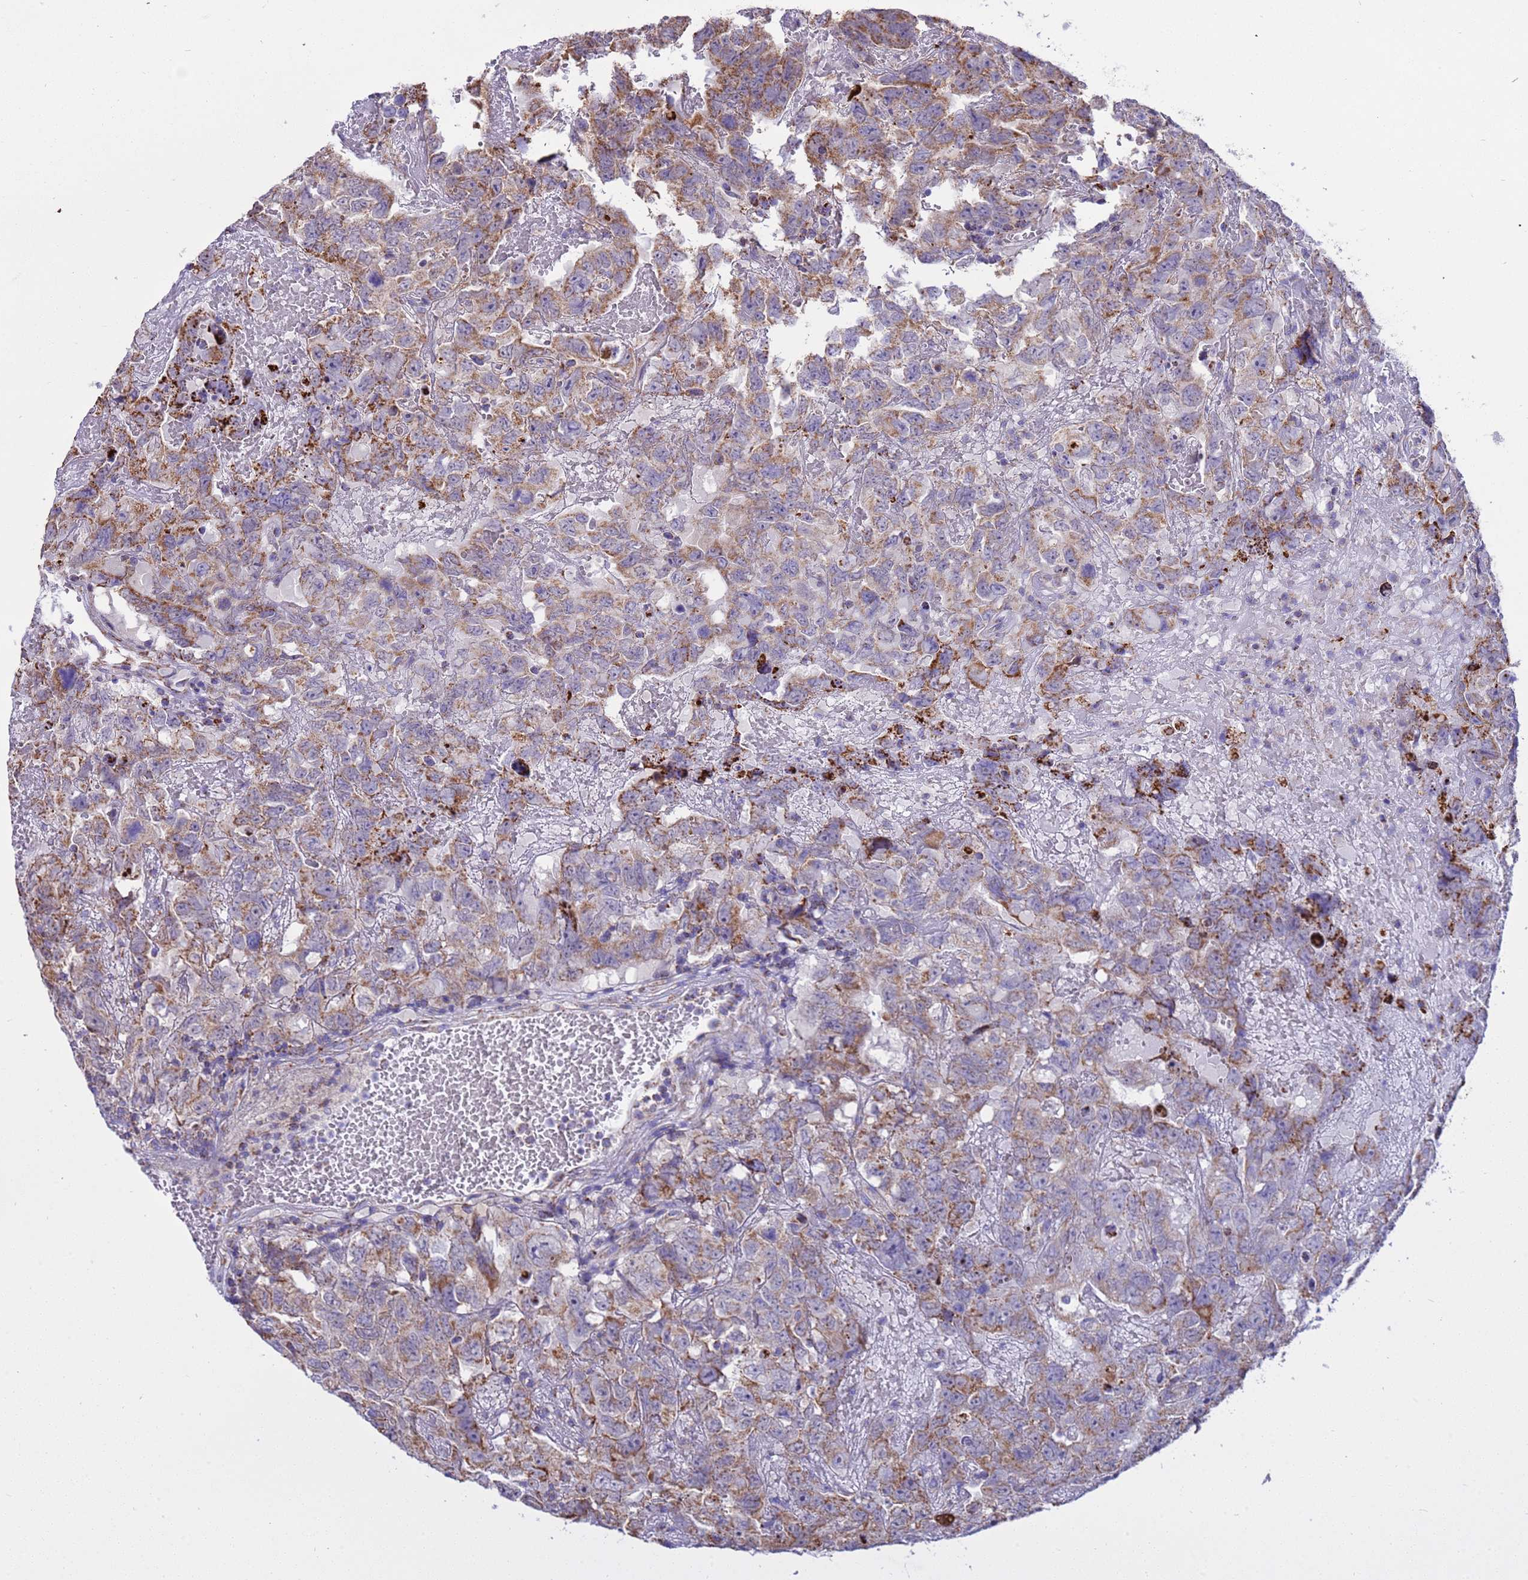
{"staining": {"intensity": "moderate", "quantity": "25%-75%", "location": "cytoplasmic/membranous"}, "tissue": "testis cancer", "cell_type": "Tumor cells", "image_type": "cancer", "snomed": [{"axis": "morphology", "description": "Carcinoma, Embryonal, NOS"}, {"axis": "topography", "description": "Testis"}], "caption": "Protein staining demonstrates moderate cytoplasmic/membranous staining in approximately 25%-75% of tumor cells in testis cancer.", "gene": "RNF165", "patient": {"sex": "male", "age": 45}}